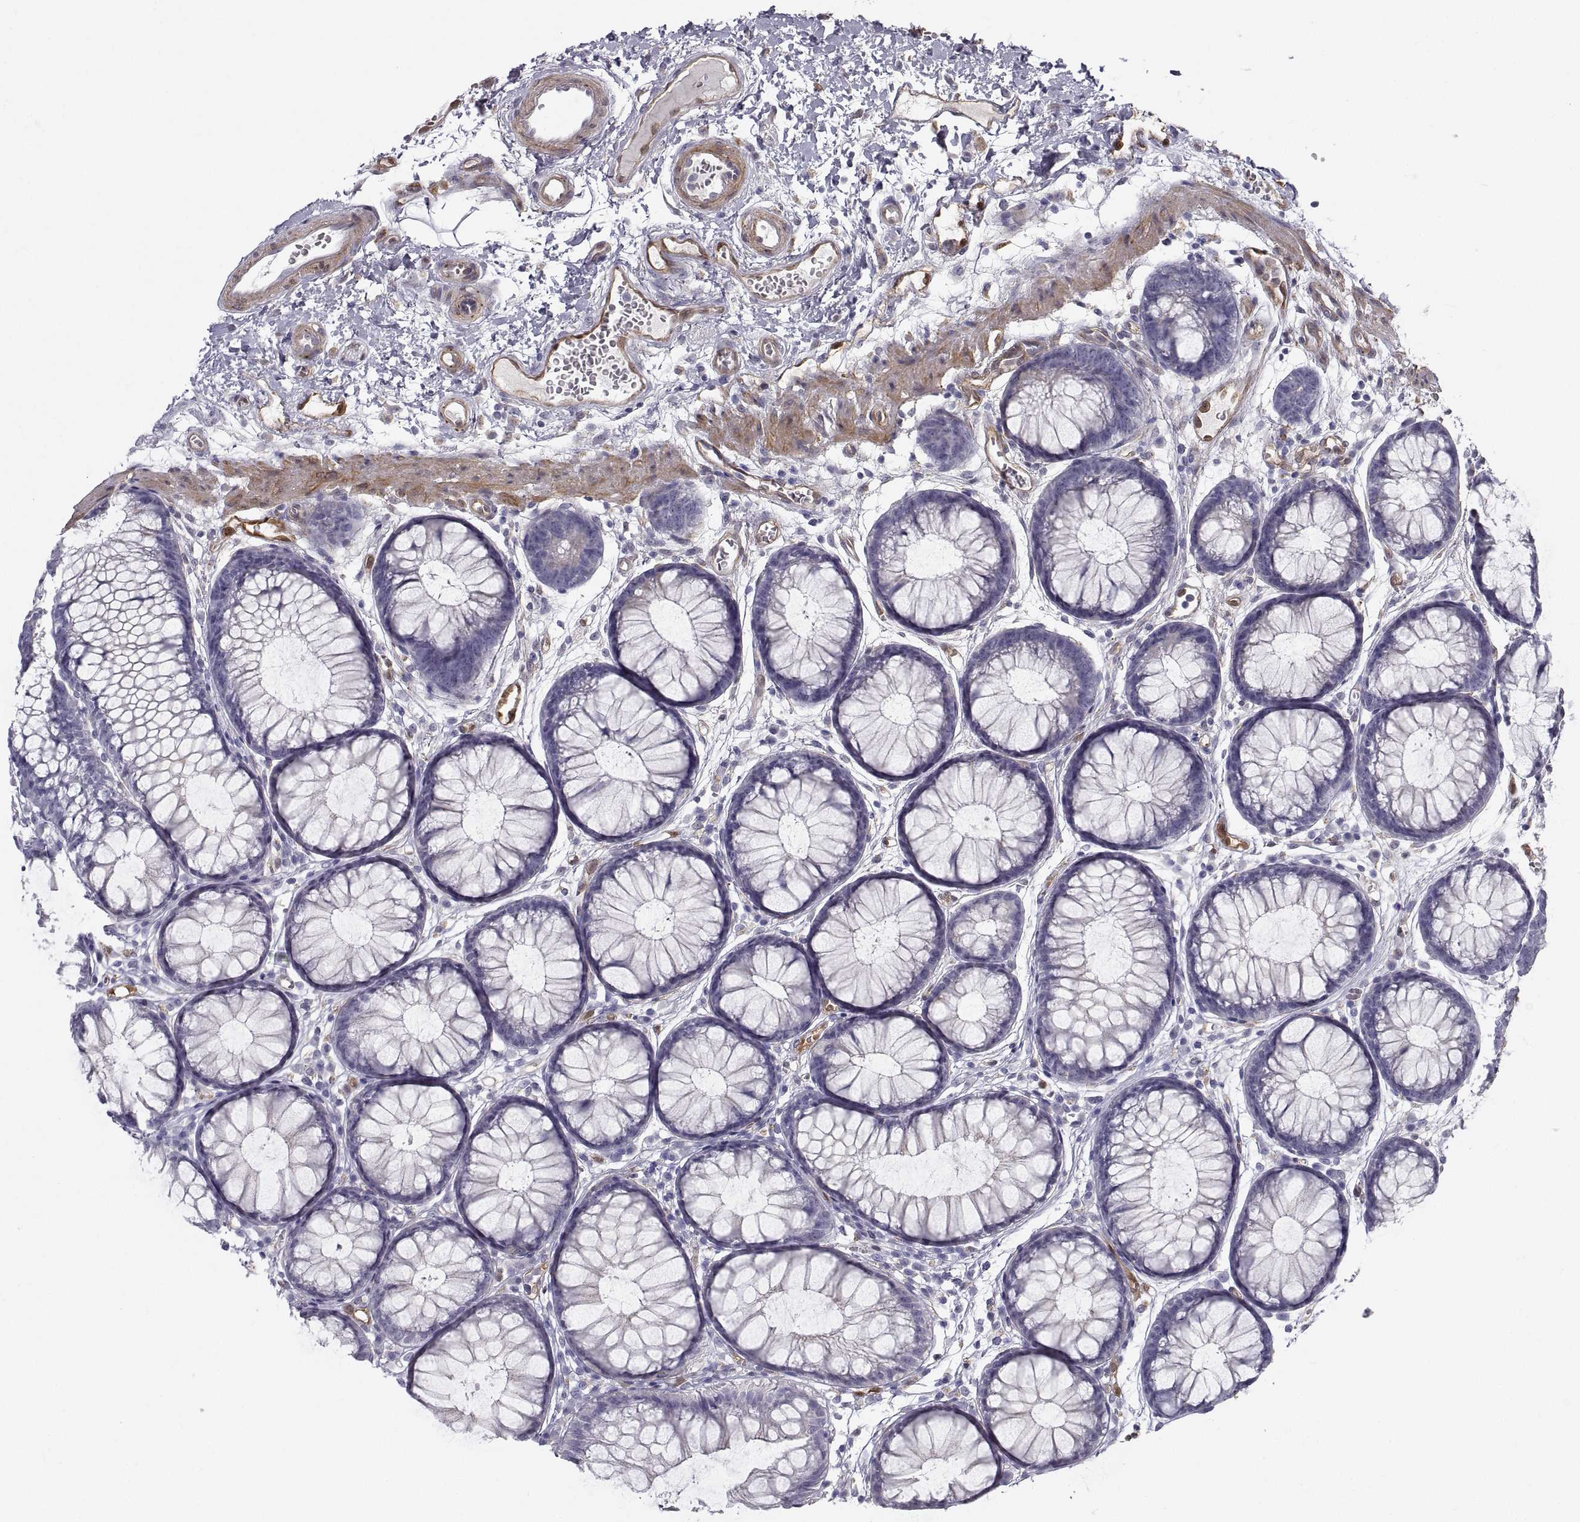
{"staining": {"intensity": "moderate", "quantity": ">75%", "location": "cytoplasmic/membranous"}, "tissue": "colon", "cell_type": "Endothelial cells", "image_type": "normal", "snomed": [{"axis": "morphology", "description": "Normal tissue, NOS"}, {"axis": "morphology", "description": "Adenocarcinoma, NOS"}, {"axis": "topography", "description": "Colon"}], "caption": "Immunohistochemical staining of unremarkable colon shows medium levels of moderate cytoplasmic/membranous staining in about >75% of endothelial cells. (Stains: DAB in brown, nuclei in blue, Microscopy: brightfield microscopy at high magnification).", "gene": "PGM5", "patient": {"sex": "male", "age": 65}}